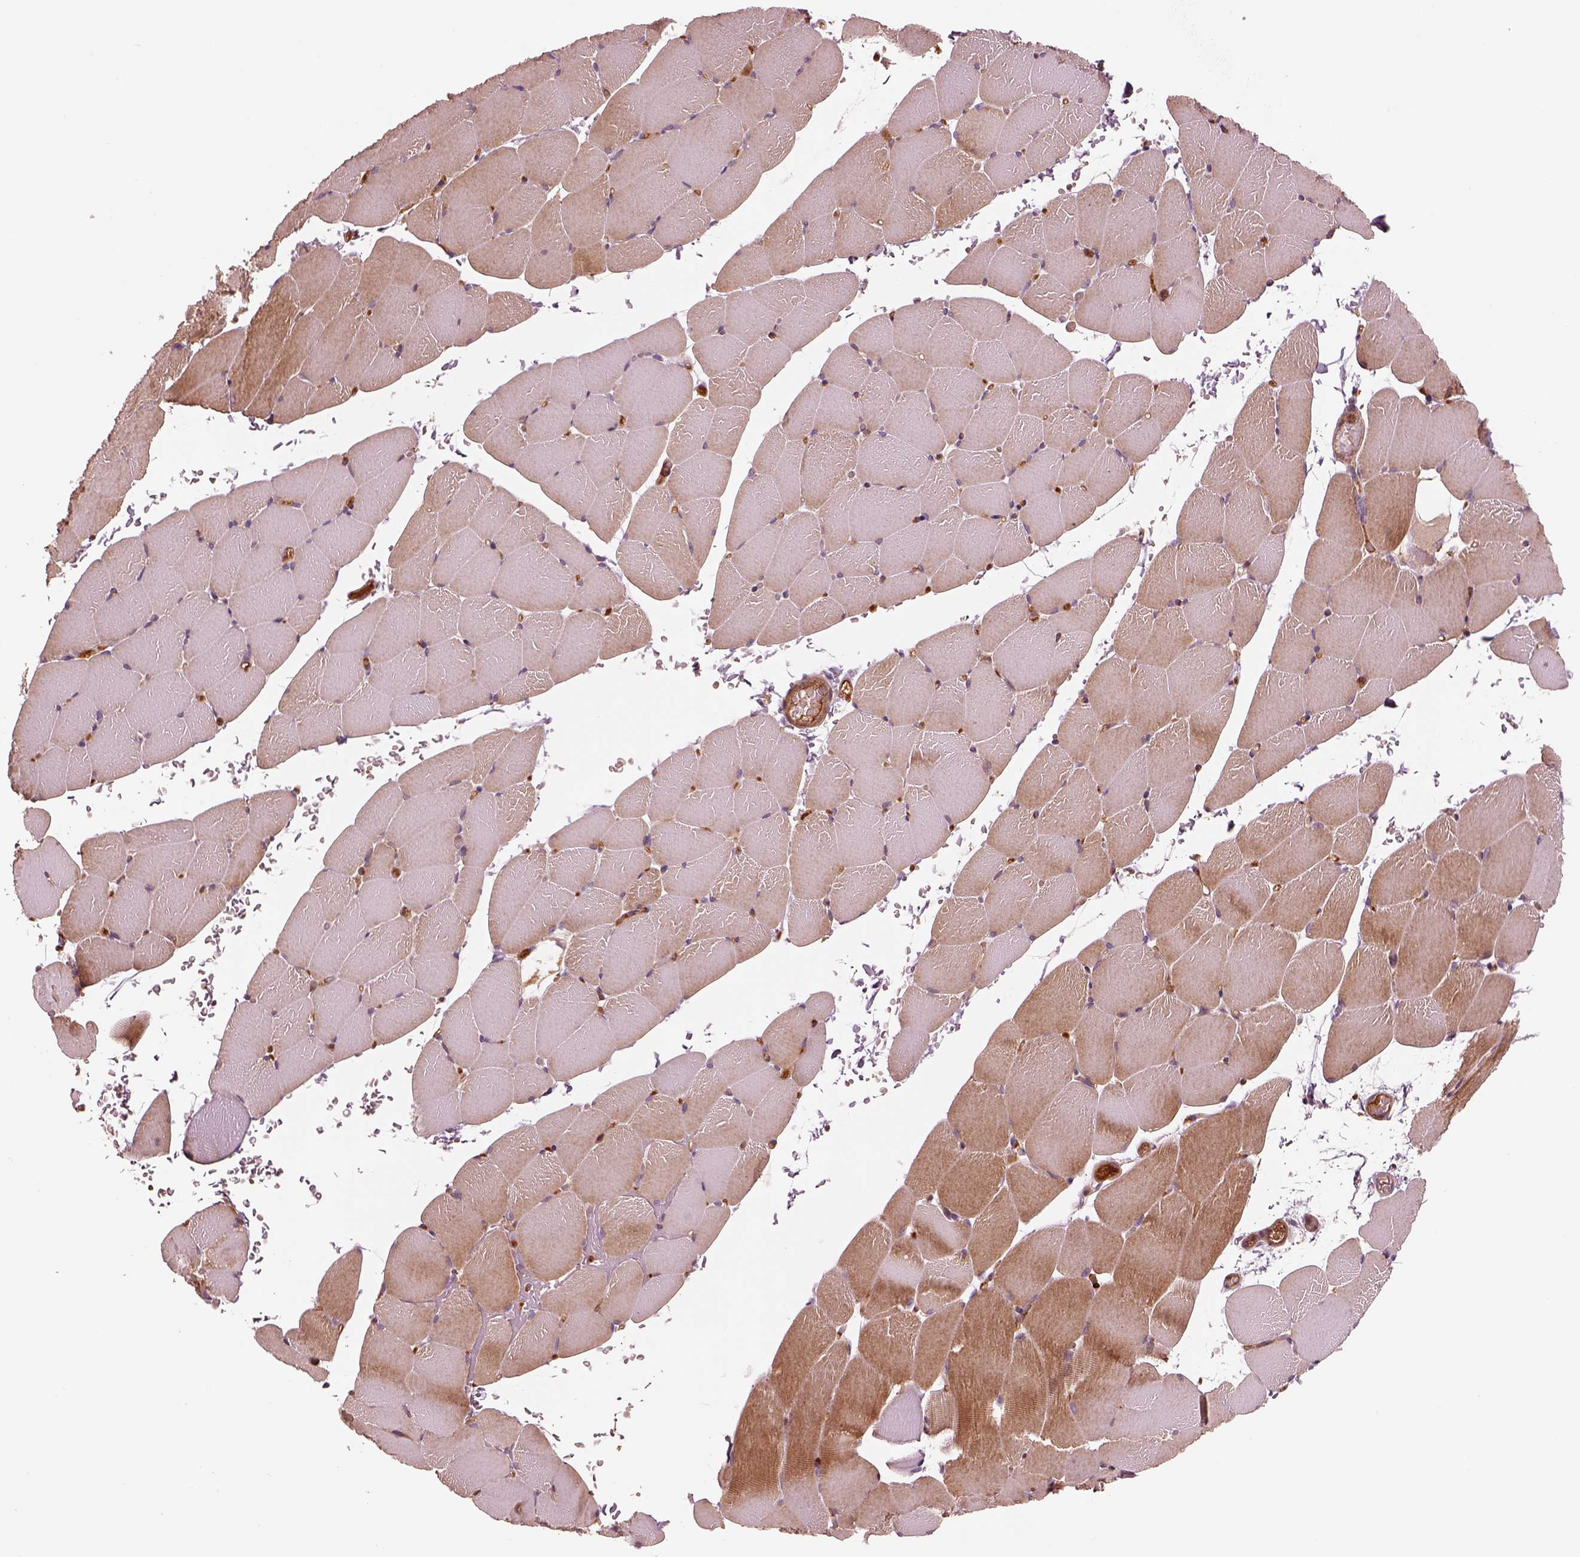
{"staining": {"intensity": "moderate", "quantity": "<25%", "location": "cytoplasmic/membranous"}, "tissue": "skeletal muscle", "cell_type": "Myocytes", "image_type": "normal", "snomed": [{"axis": "morphology", "description": "Normal tissue, NOS"}, {"axis": "topography", "description": "Skeletal muscle"}], "caption": "IHC micrograph of unremarkable skeletal muscle stained for a protein (brown), which exhibits low levels of moderate cytoplasmic/membranous expression in about <25% of myocytes.", "gene": "ASCC2", "patient": {"sex": "female", "age": 37}}